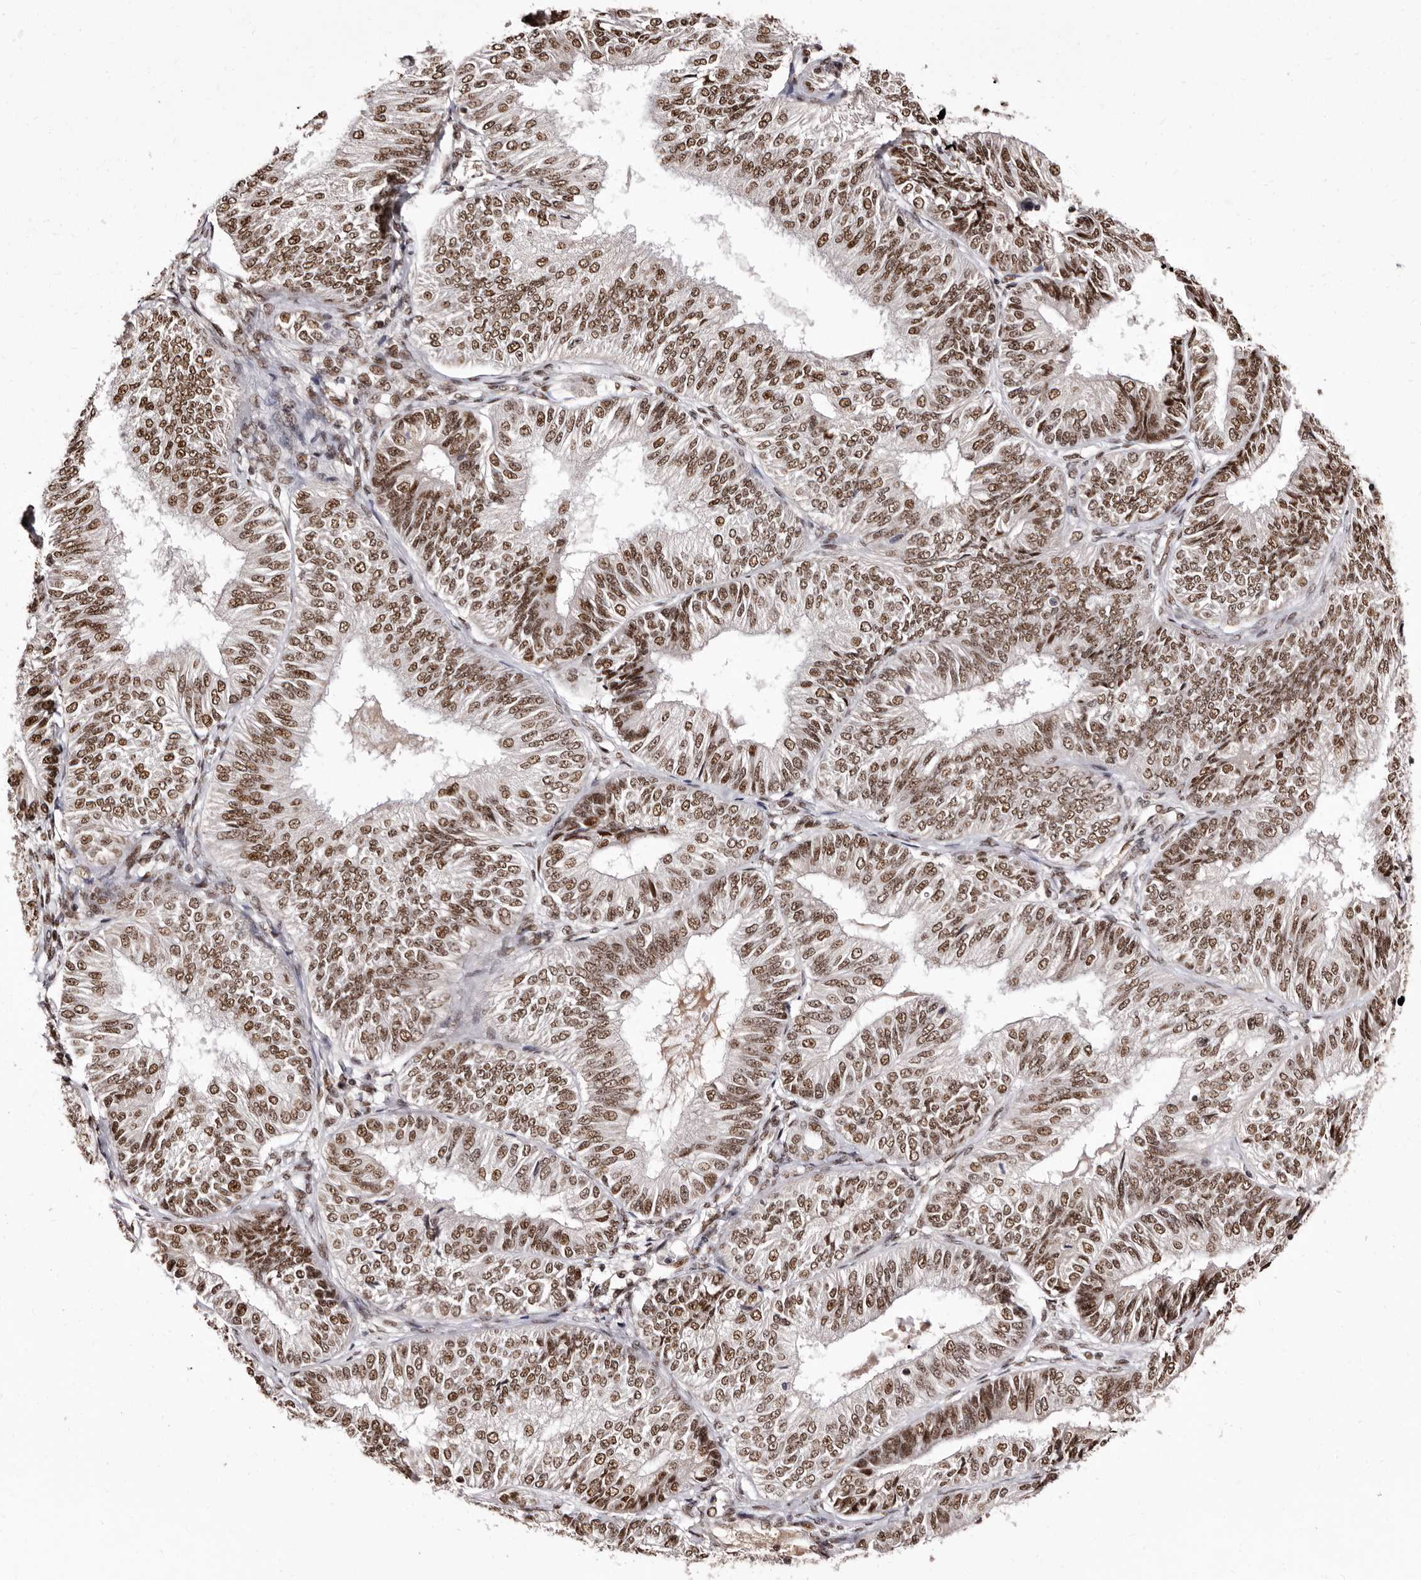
{"staining": {"intensity": "moderate", "quantity": ">75%", "location": "nuclear"}, "tissue": "endometrial cancer", "cell_type": "Tumor cells", "image_type": "cancer", "snomed": [{"axis": "morphology", "description": "Adenocarcinoma, NOS"}, {"axis": "topography", "description": "Endometrium"}], "caption": "Immunohistochemical staining of human adenocarcinoma (endometrial) shows moderate nuclear protein positivity in approximately >75% of tumor cells.", "gene": "ANAPC11", "patient": {"sex": "female", "age": 58}}